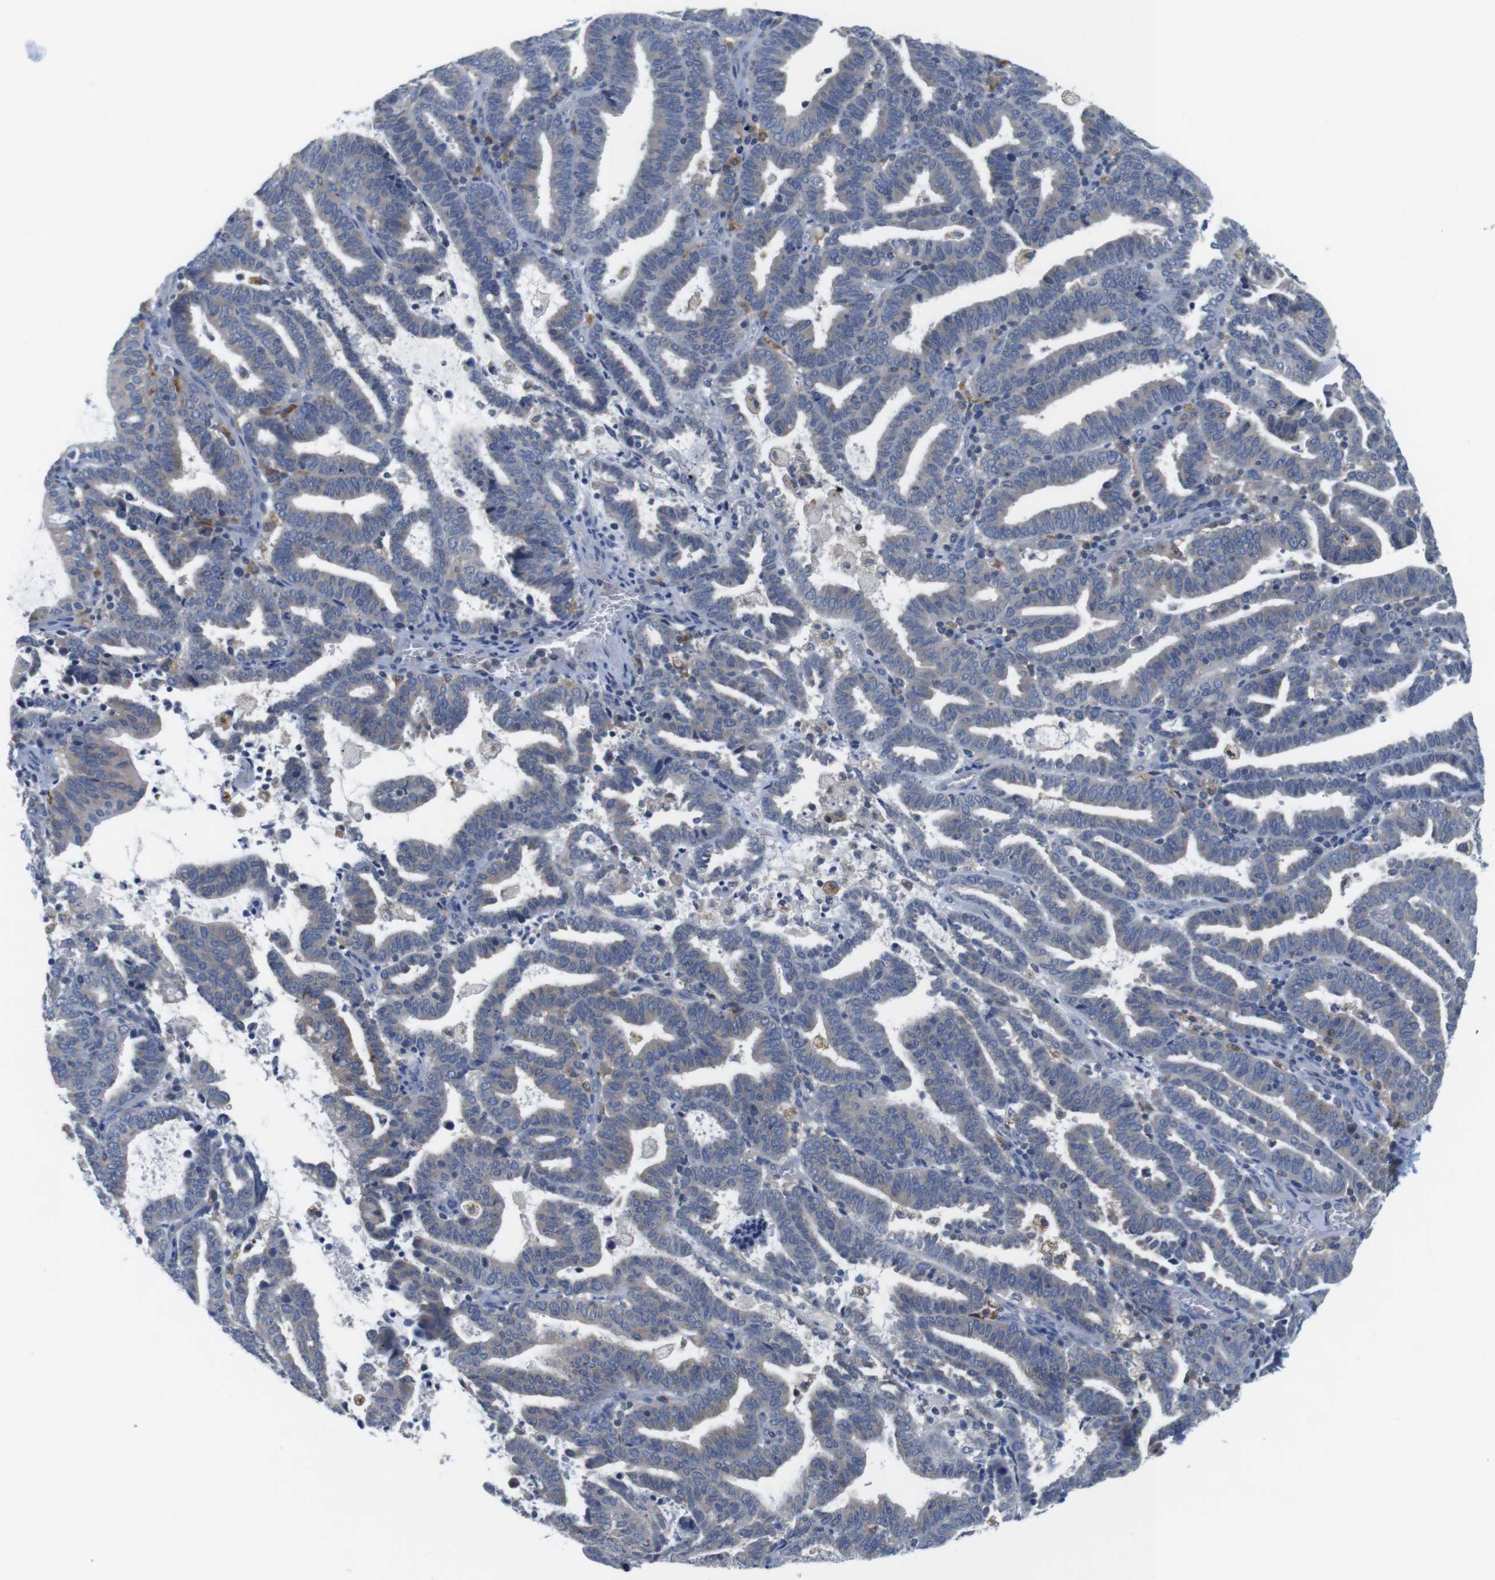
{"staining": {"intensity": "negative", "quantity": "none", "location": "none"}, "tissue": "endometrial cancer", "cell_type": "Tumor cells", "image_type": "cancer", "snomed": [{"axis": "morphology", "description": "Adenocarcinoma, NOS"}, {"axis": "topography", "description": "Uterus"}], "caption": "Endometrial cancer was stained to show a protein in brown. There is no significant staining in tumor cells.", "gene": "CNGA2", "patient": {"sex": "female", "age": 83}}